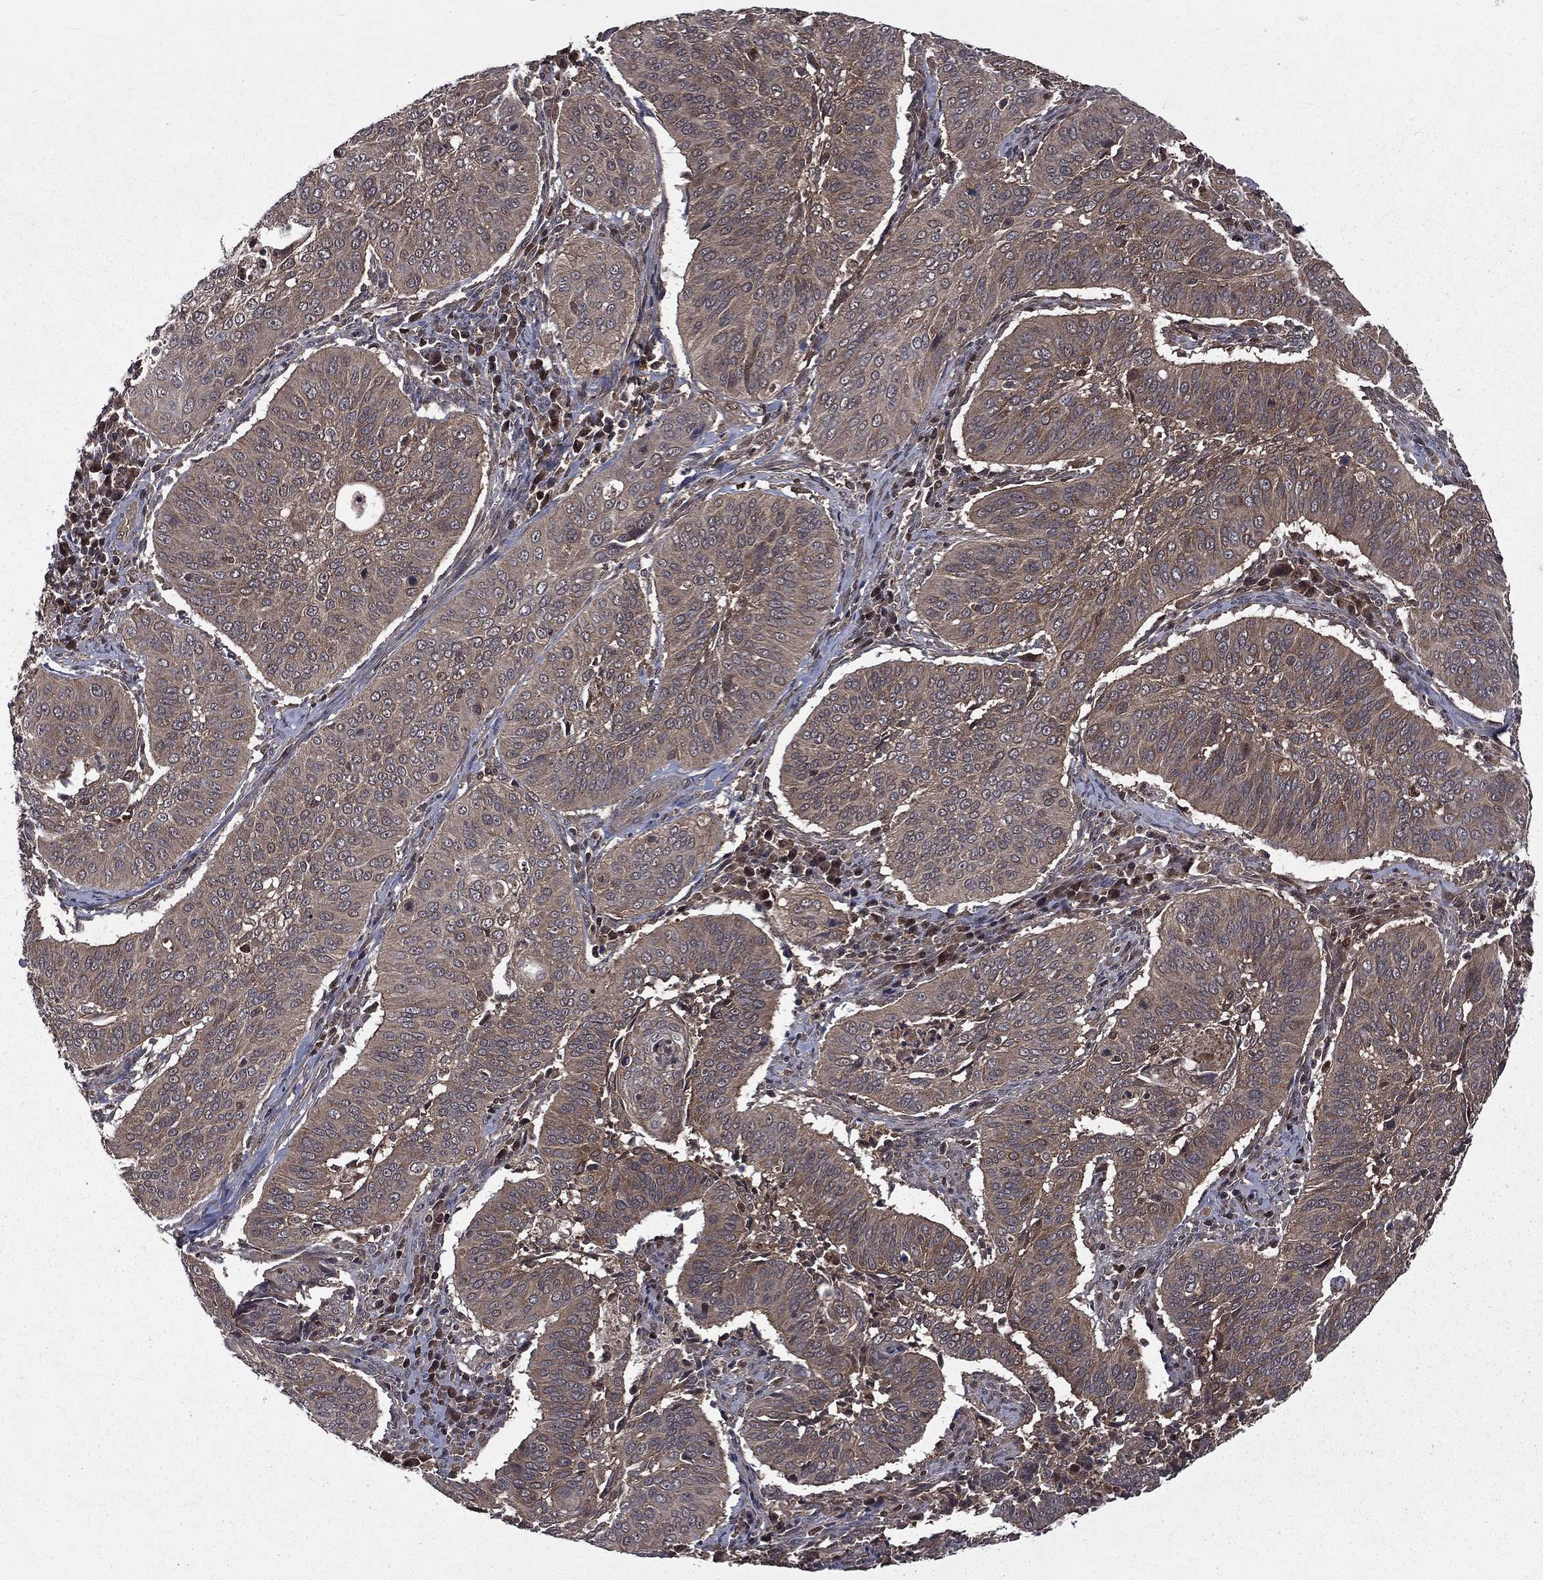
{"staining": {"intensity": "weak", "quantity": "<25%", "location": "cytoplasmic/membranous"}, "tissue": "cervical cancer", "cell_type": "Tumor cells", "image_type": "cancer", "snomed": [{"axis": "morphology", "description": "Normal tissue, NOS"}, {"axis": "morphology", "description": "Squamous cell carcinoma, NOS"}, {"axis": "topography", "description": "Cervix"}], "caption": "Protein analysis of cervical squamous cell carcinoma reveals no significant staining in tumor cells. Nuclei are stained in blue.", "gene": "FGD1", "patient": {"sex": "female", "age": 39}}